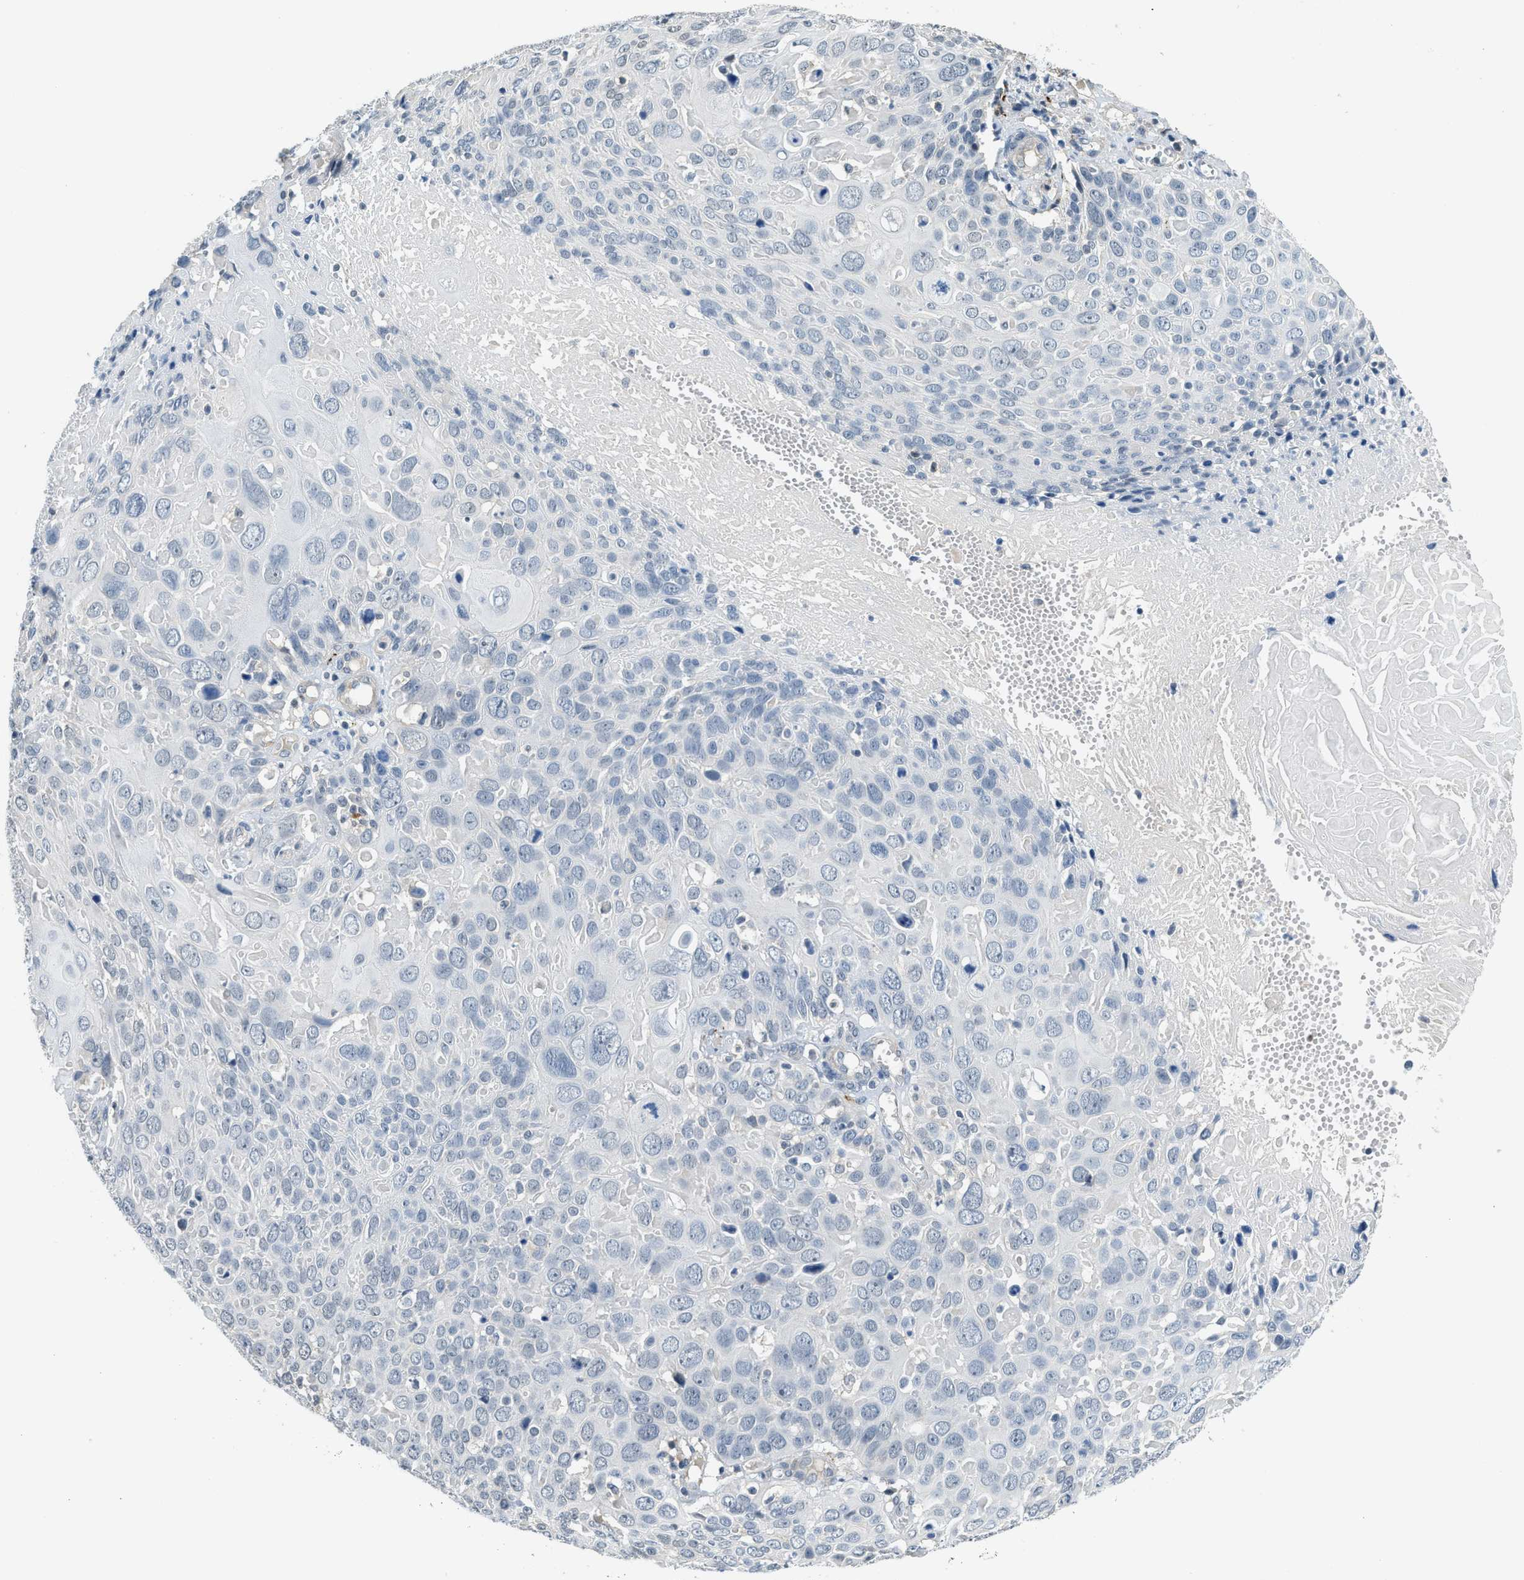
{"staining": {"intensity": "negative", "quantity": "none", "location": "none"}, "tissue": "cervical cancer", "cell_type": "Tumor cells", "image_type": "cancer", "snomed": [{"axis": "morphology", "description": "Squamous cell carcinoma, NOS"}, {"axis": "topography", "description": "Cervix"}], "caption": "Tumor cells are negative for protein expression in human cervical squamous cell carcinoma.", "gene": "TMEM154", "patient": {"sex": "female", "age": 74}}